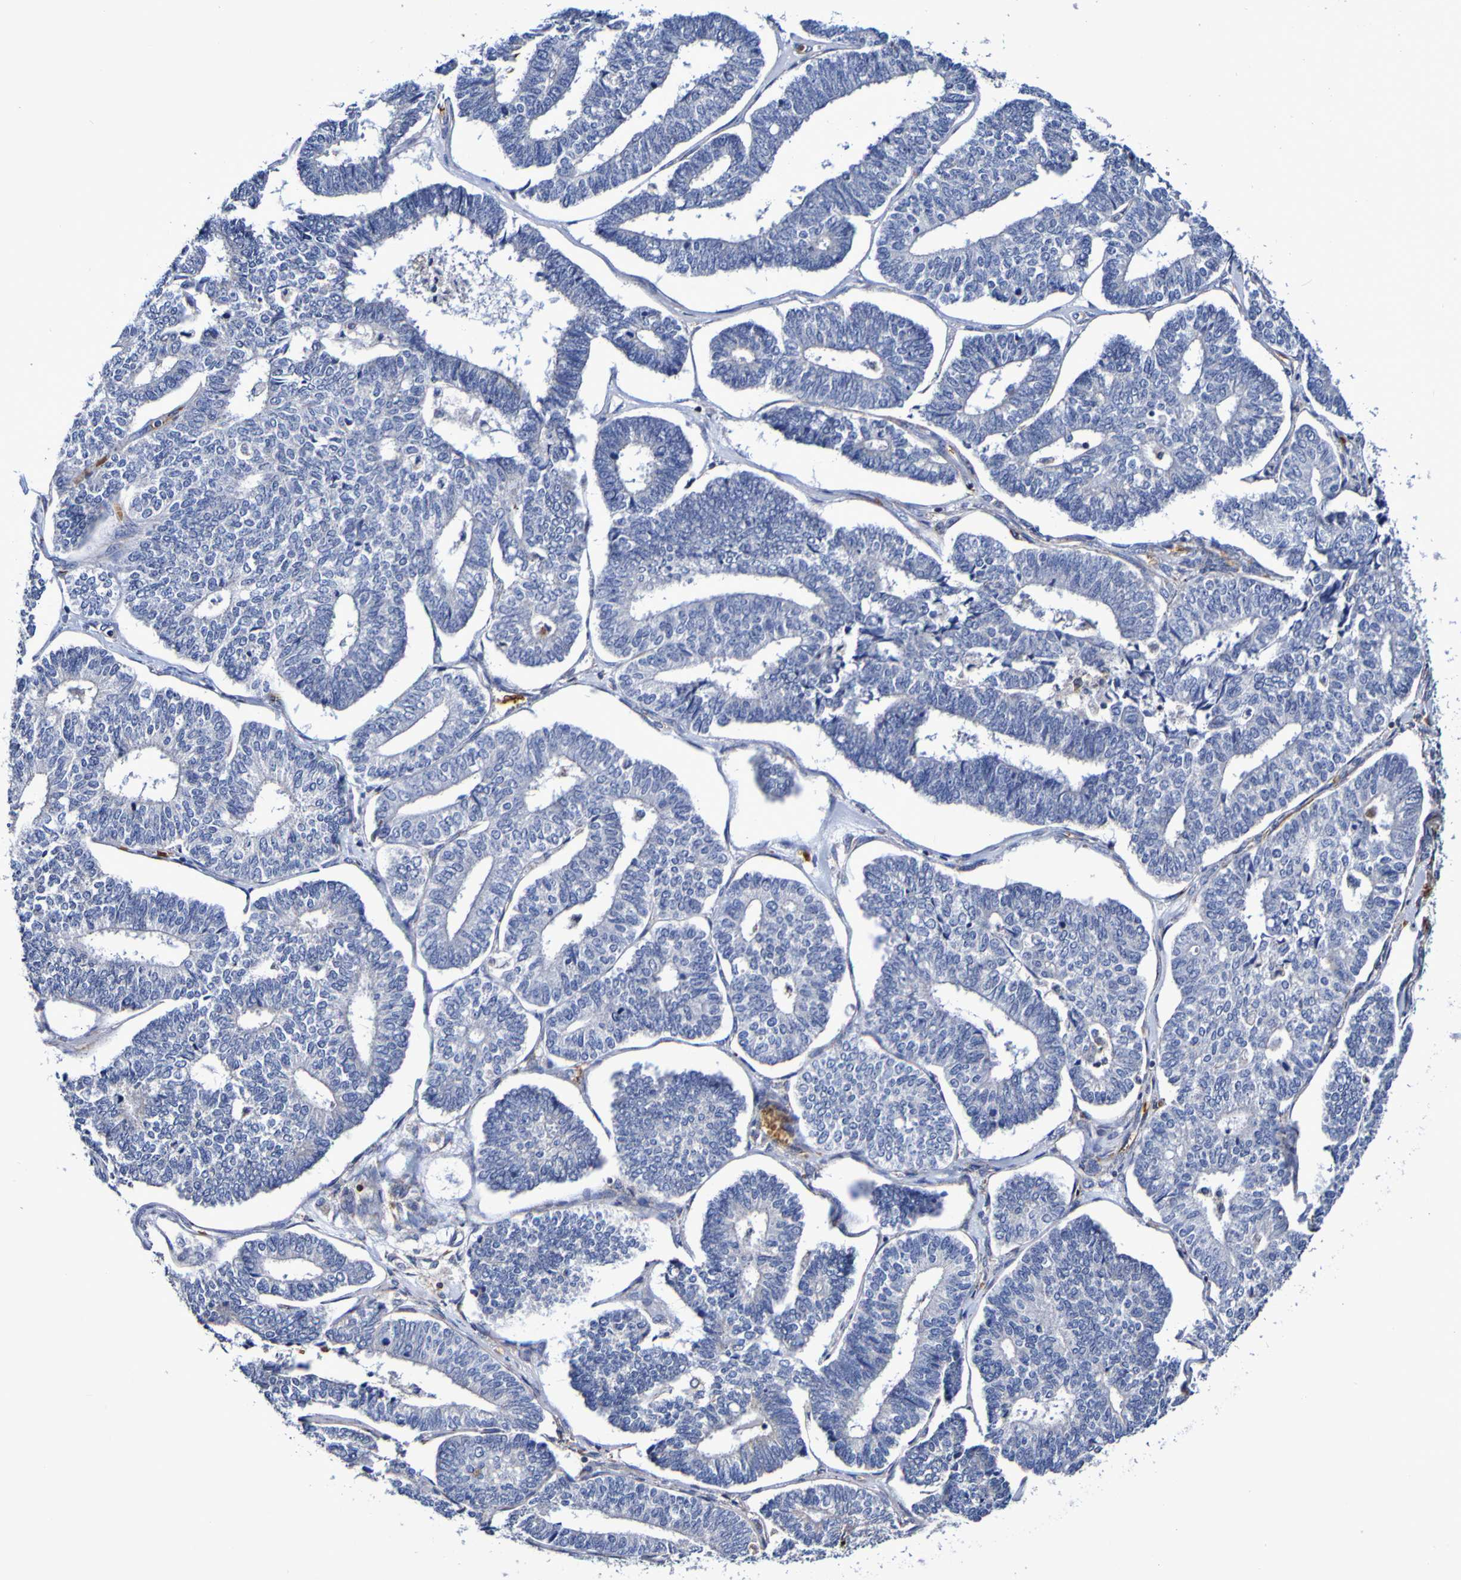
{"staining": {"intensity": "negative", "quantity": "none", "location": "none"}, "tissue": "endometrial cancer", "cell_type": "Tumor cells", "image_type": "cancer", "snomed": [{"axis": "morphology", "description": "Adenocarcinoma, NOS"}, {"axis": "topography", "description": "Endometrium"}], "caption": "An immunohistochemistry image of endometrial cancer is shown. There is no staining in tumor cells of endometrial cancer.", "gene": "WNT4", "patient": {"sex": "female", "age": 70}}